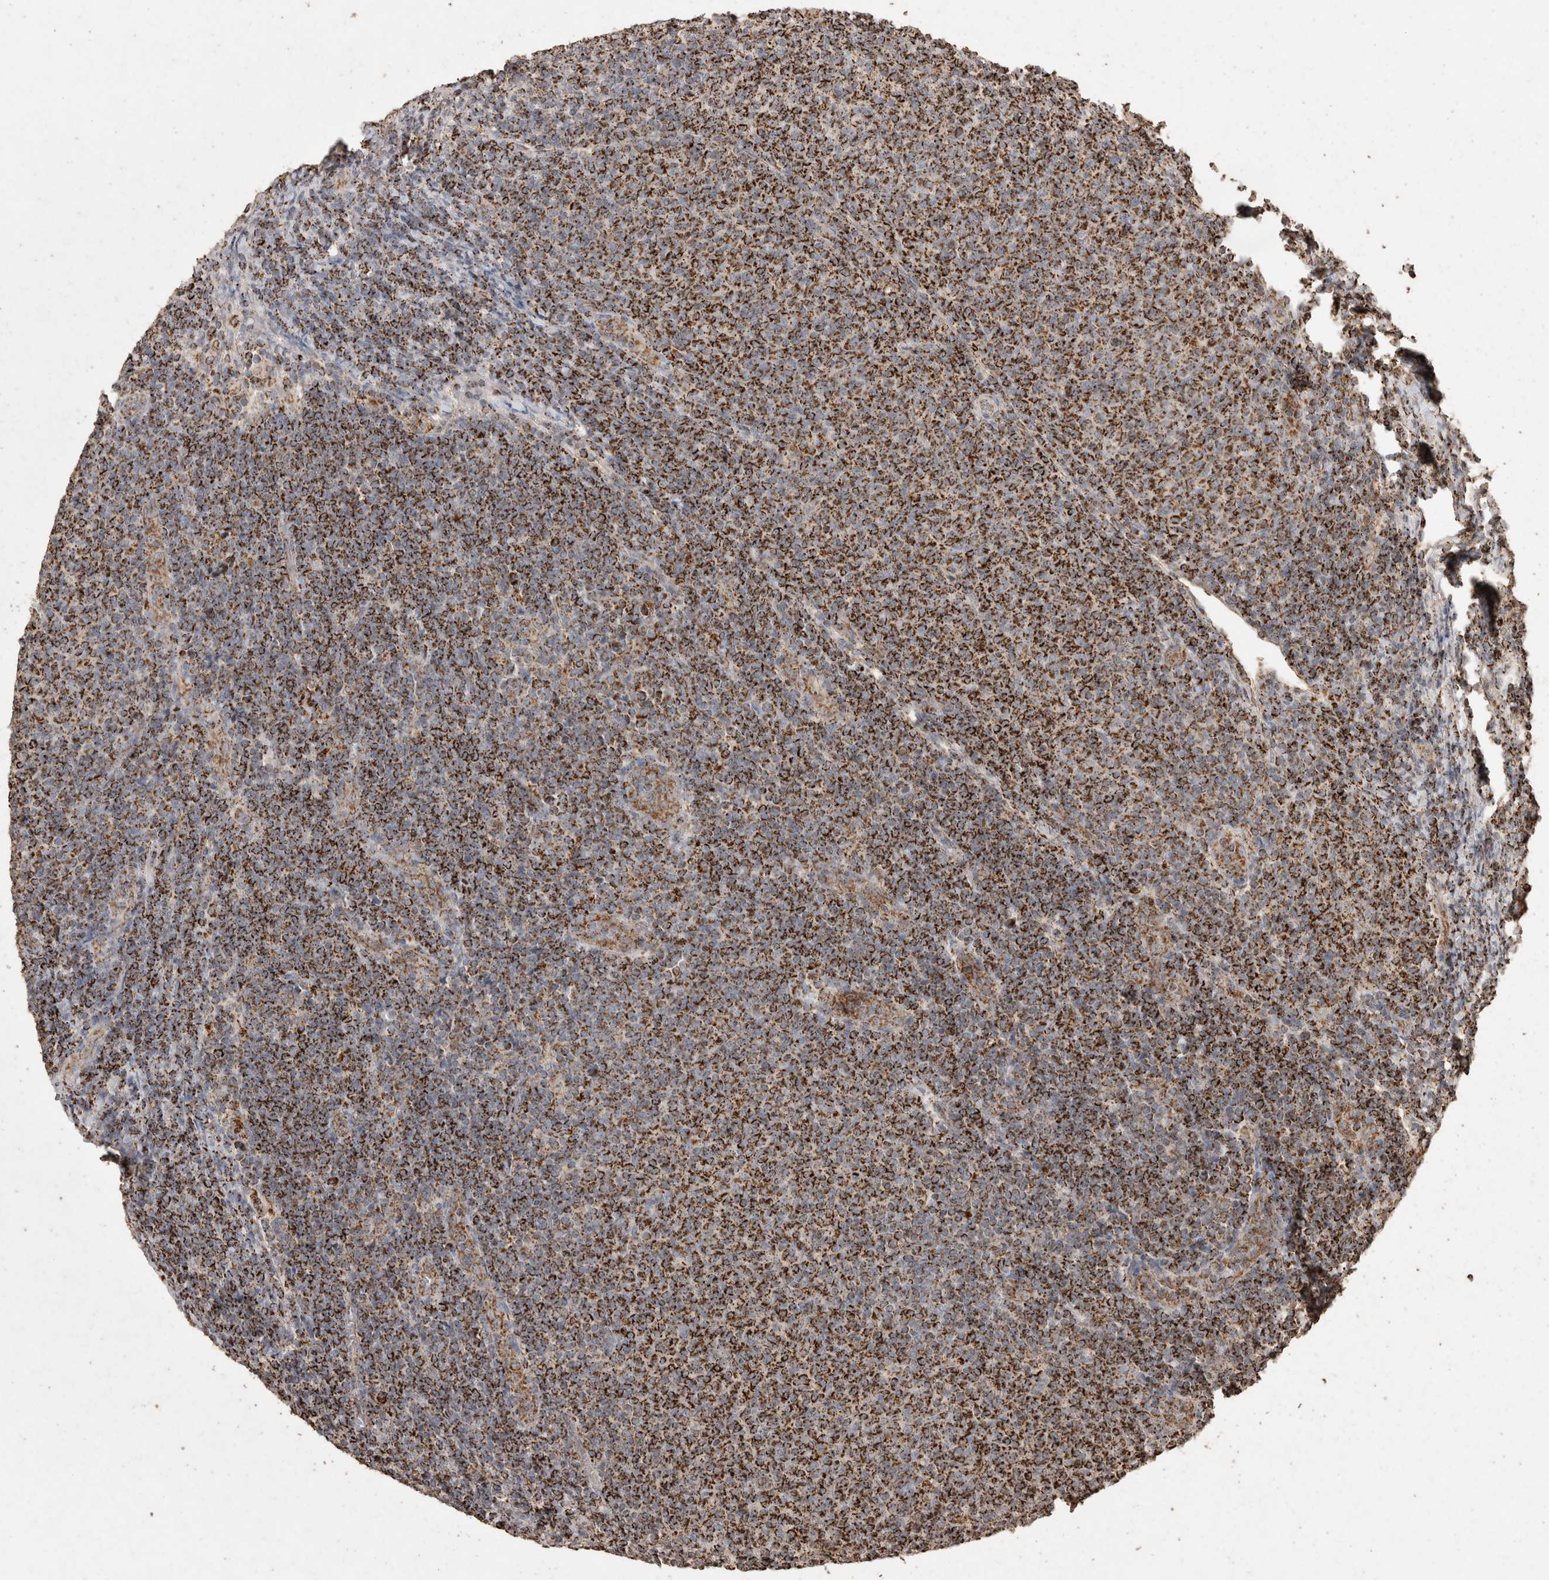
{"staining": {"intensity": "strong", "quantity": ">75%", "location": "cytoplasmic/membranous"}, "tissue": "lymphoma", "cell_type": "Tumor cells", "image_type": "cancer", "snomed": [{"axis": "morphology", "description": "Malignant lymphoma, non-Hodgkin's type, Low grade"}, {"axis": "topography", "description": "Lymph node"}], "caption": "Immunohistochemical staining of malignant lymphoma, non-Hodgkin's type (low-grade) exhibits high levels of strong cytoplasmic/membranous staining in approximately >75% of tumor cells.", "gene": "ACADM", "patient": {"sex": "male", "age": 66}}